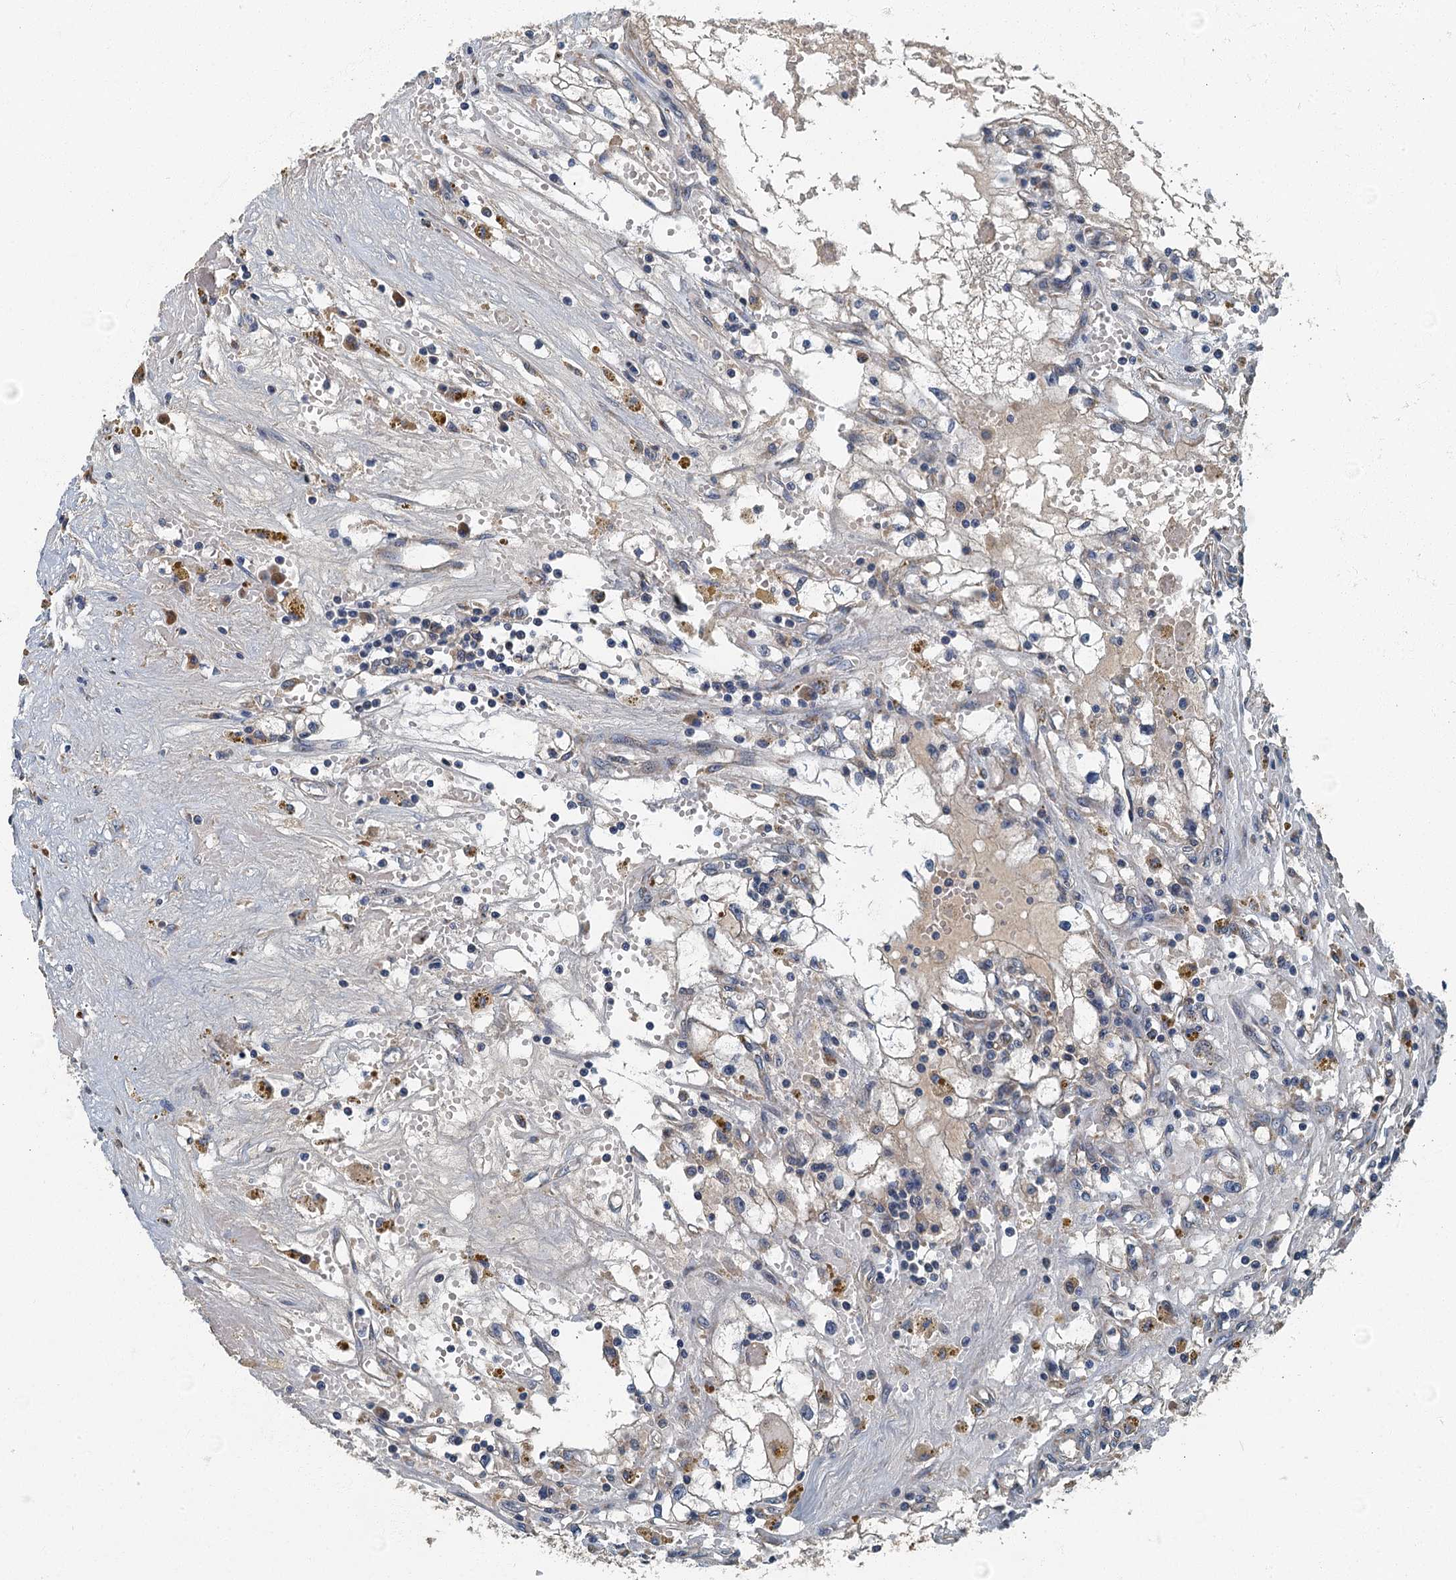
{"staining": {"intensity": "negative", "quantity": "none", "location": "none"}, "tissue": "renal cancer", "cell_type": "Tumor cells", "image_type": "cancer", "snomed": [{"axis": "morphology", "description": "Adenocarcinoma, NOS"}, {"axis": "topography", "description": "Kidney"}], "caption": "DAB (3,3'-diaminobenzidine) immunohistochemical staining of human adenocarcinoma (renal) reveals no significant expression in tumor cells.", "gene": "DDX49", "patient": {"sex": "male", "age": 56}}